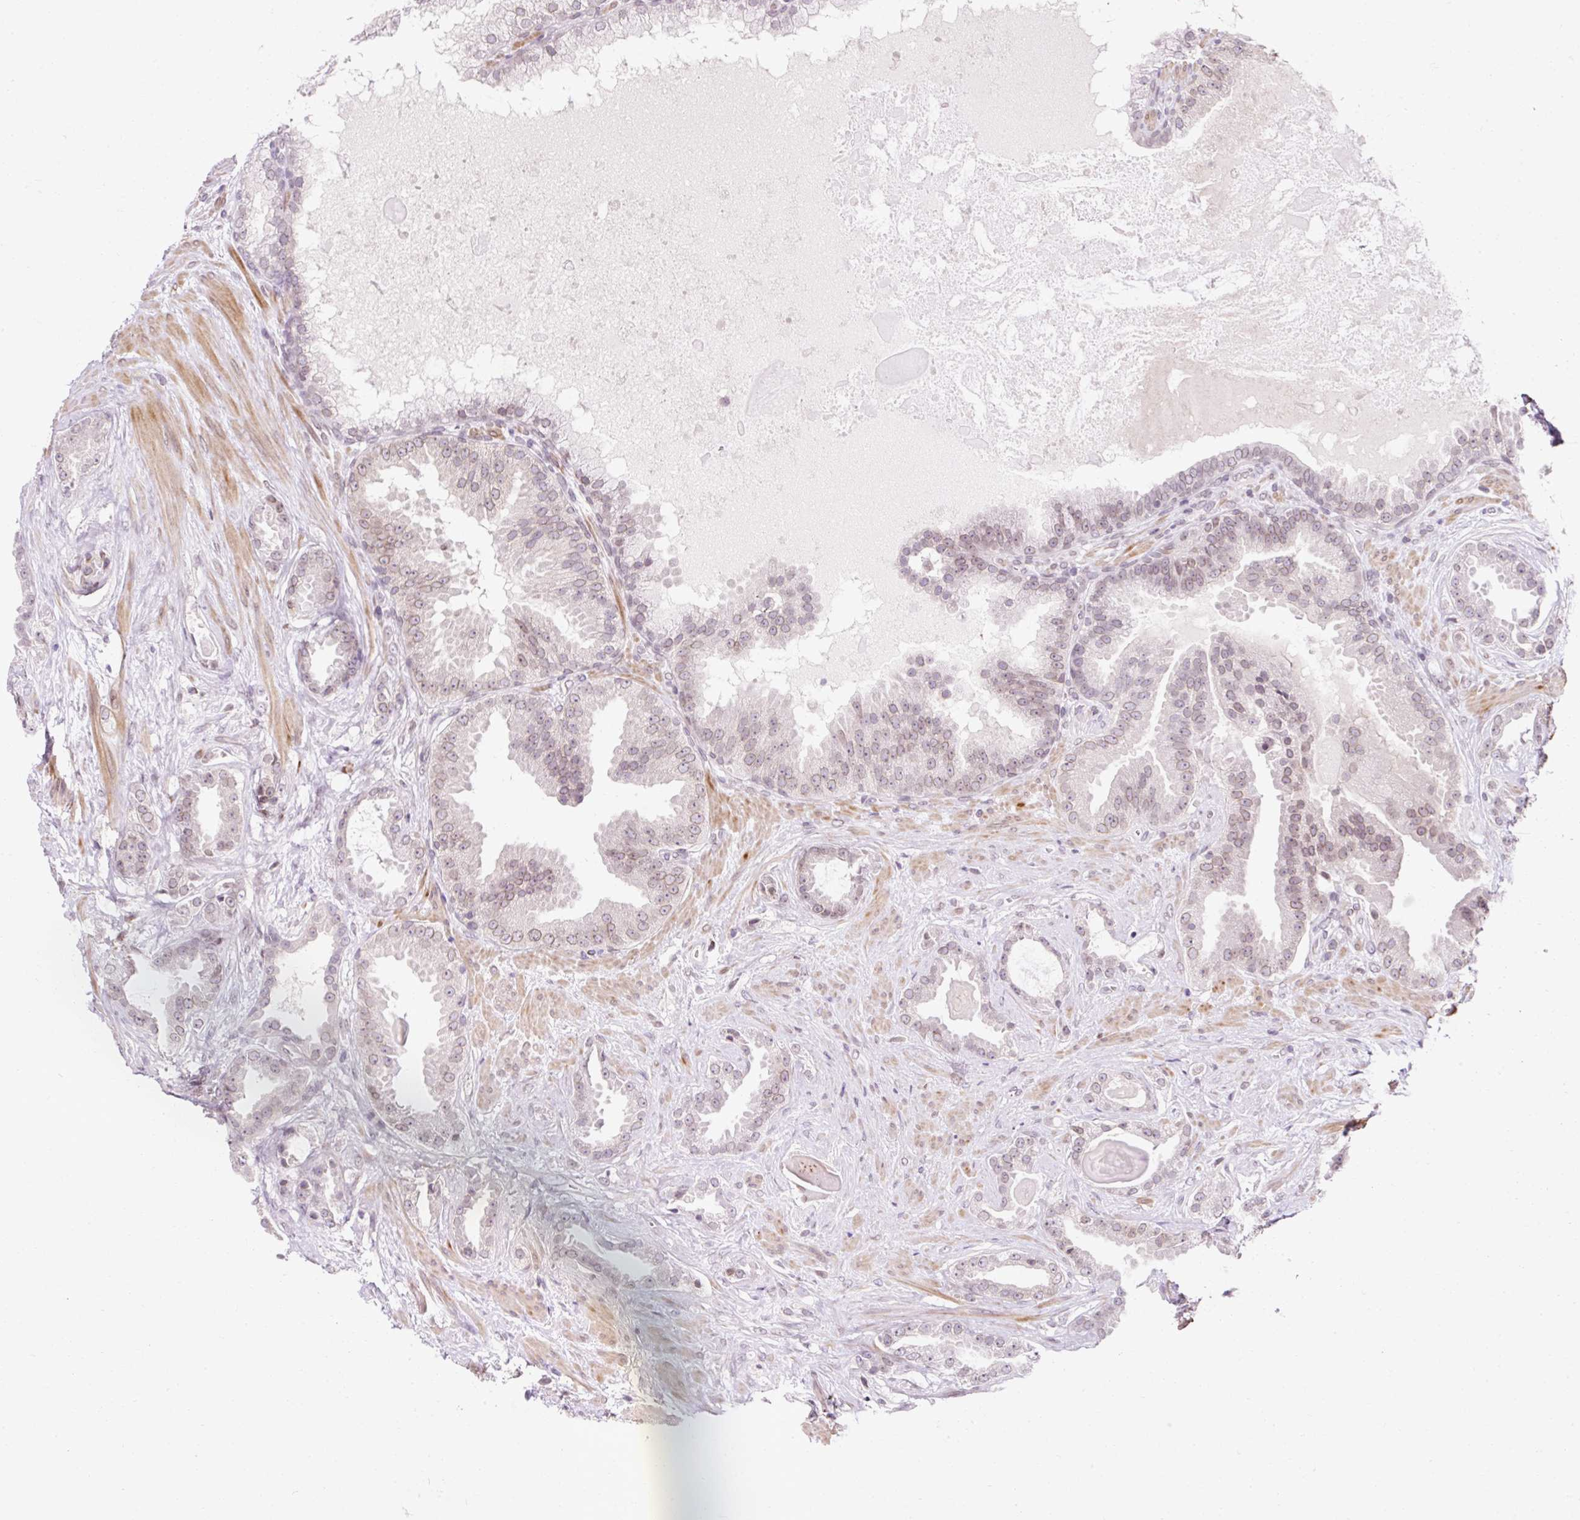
{"staining": {"intensity": "weak", "quantity": ">75%", "location": "cytoplasmic/membranous,nuclear"}, "tissue": "prostate cancer", "cell_type": "Tumor cells", "image_type": "cancer", "snomed": [{"axis": "morphology", "description": "Adenocarcinoma, Low grade"}, {"axis": "topography", "description": "Prostate"}], "caption": "Immunohistochemistry histopathology image of neoplastic tissue: low-grade adenocarcinoma (prostate) stained using IHC exhibits low levels of weak protein expression localized specifically in the cytoplasmic/membranous and nuclear of tumor cells, appearing as a cytoplasmic/membranous and nuclear brown color.", "gene": "ZNF610", "patient": {"sex": "male", "age": 62}}